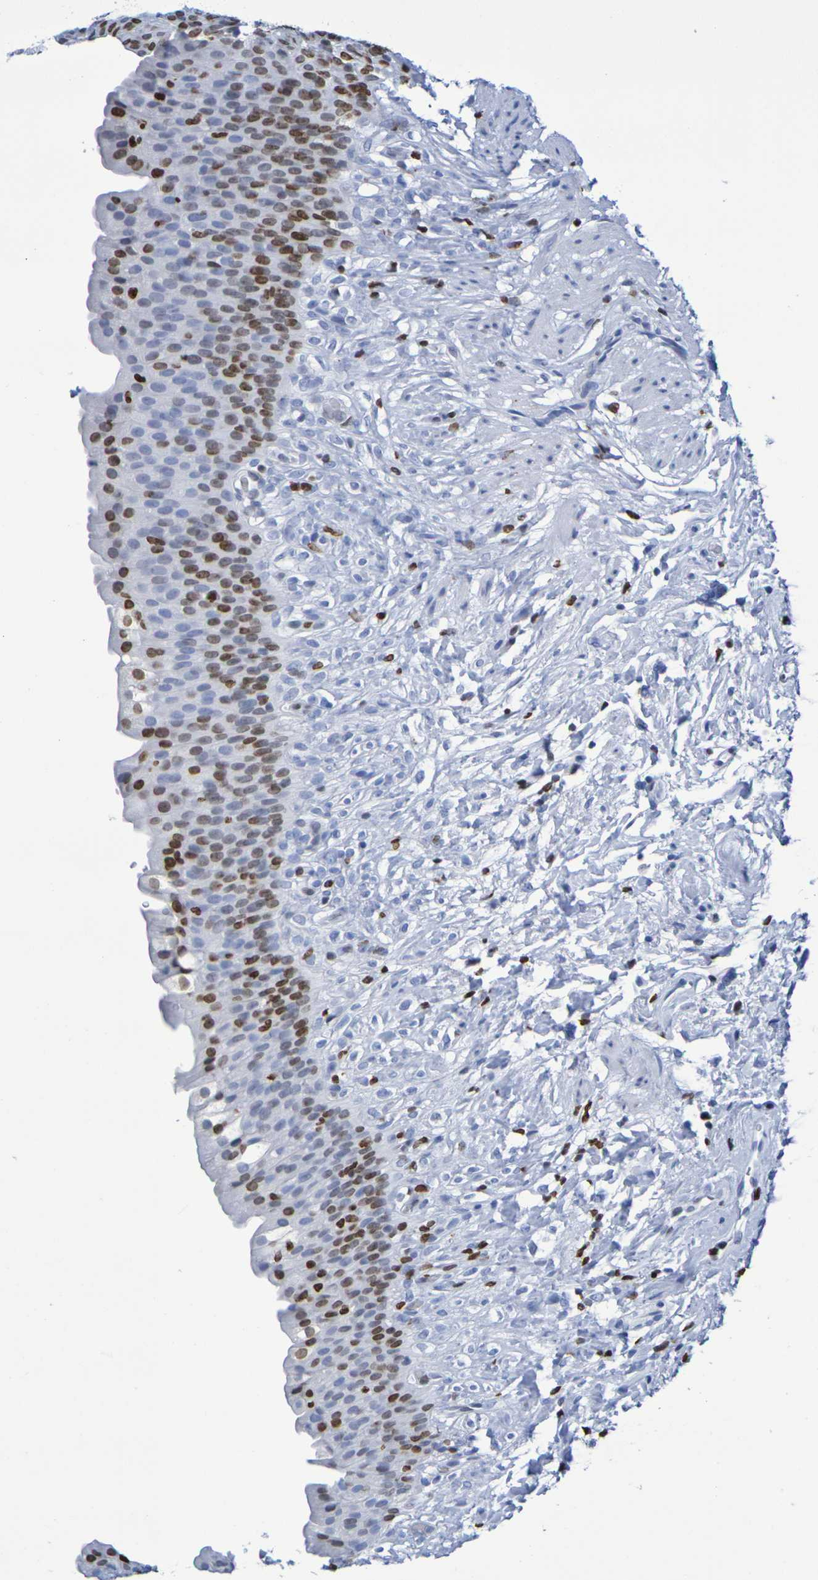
{"staining": {"intensity": "moderate", "quantity": "25%-75%", "location": "nuclear"}, "tissue": "urinary bladder", "cell_type": "Urothelial cells", "image_type": "normal", "snomed": [{"axis": "morphology", "description": "Normal tissue, NOS"}, {"axis": "topography", "description": "Urinary bladder"}], "caption": "Protein expression by immunohistochemistry exhibits moderate nuclear expression in approximately 25%-75% of urothelial cells in benign urinary bladder. The staining was performed using DAB (3,3'-diaminobenzidine) to visualize the protein expression in brown, while the nuclei were stained in blue with hematoxylin (Magnification: 20x).", "gene": "H1", "patient": {"sex": "female", "age": 79}}